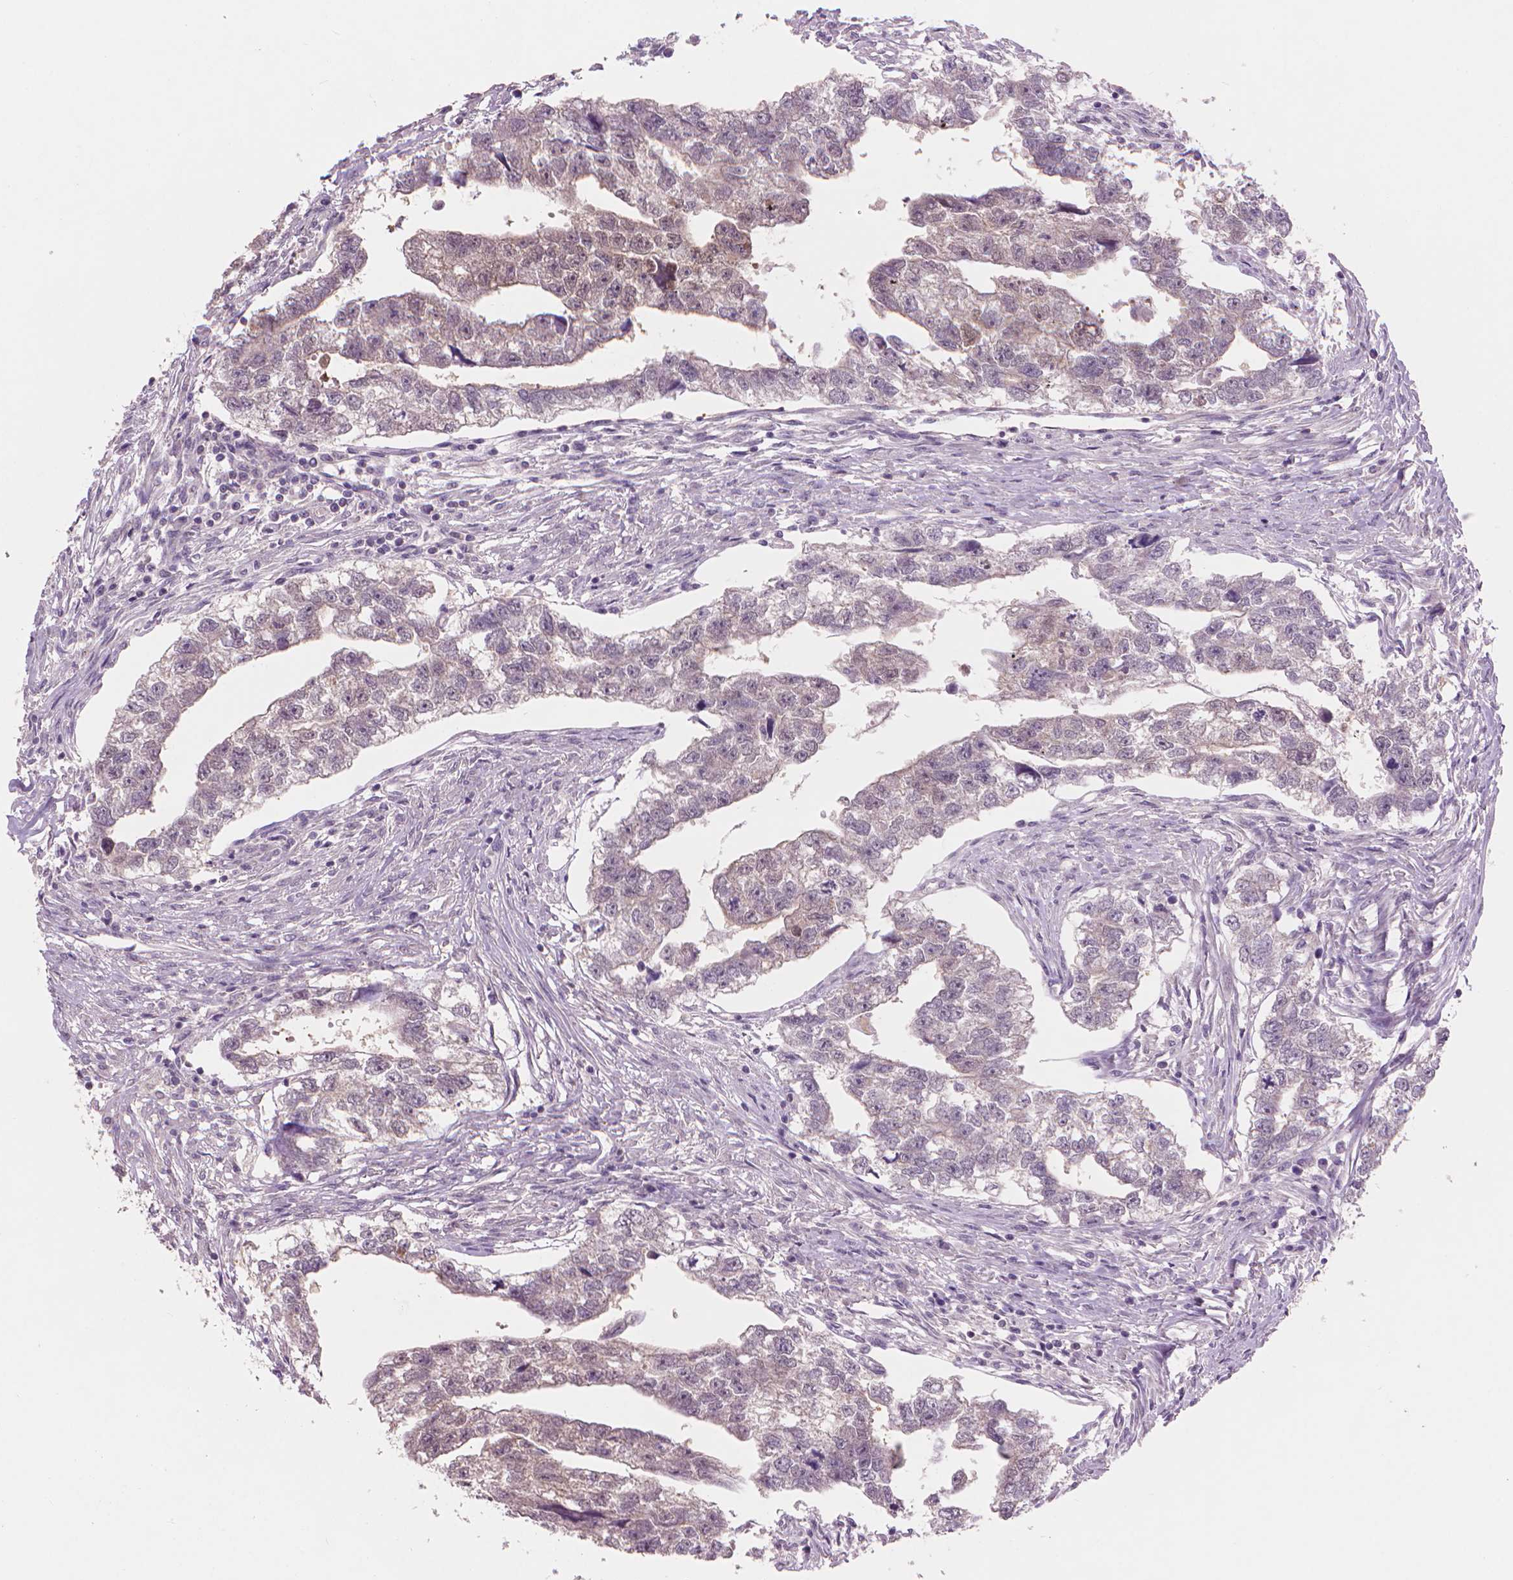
{"staining": {"intensity": "weak", "quantity": "25%-75%", "location": "cytoplasmic/membranous"}, "tissue": "testis cancer", "cell_type": "Tumor cells", "image_type": "cancer", "snomed": [{"axis": "morphology", "description": "Carcinoma, Embryonal, NOS"}, {"axis": "morphology", "description": "Teratoma, malignant, NOS"}, {"axis": "topography", "description": "Testis"}], "caption": "Human testis cancer (teratoma (malignant)) stained with a brown dye reveals weak cytoplasmic/membranous positive positivity in approximately 25%-75% of tumor cells.", "gene": "ENO2", "patient": {"sex": "male", "age": 44}}